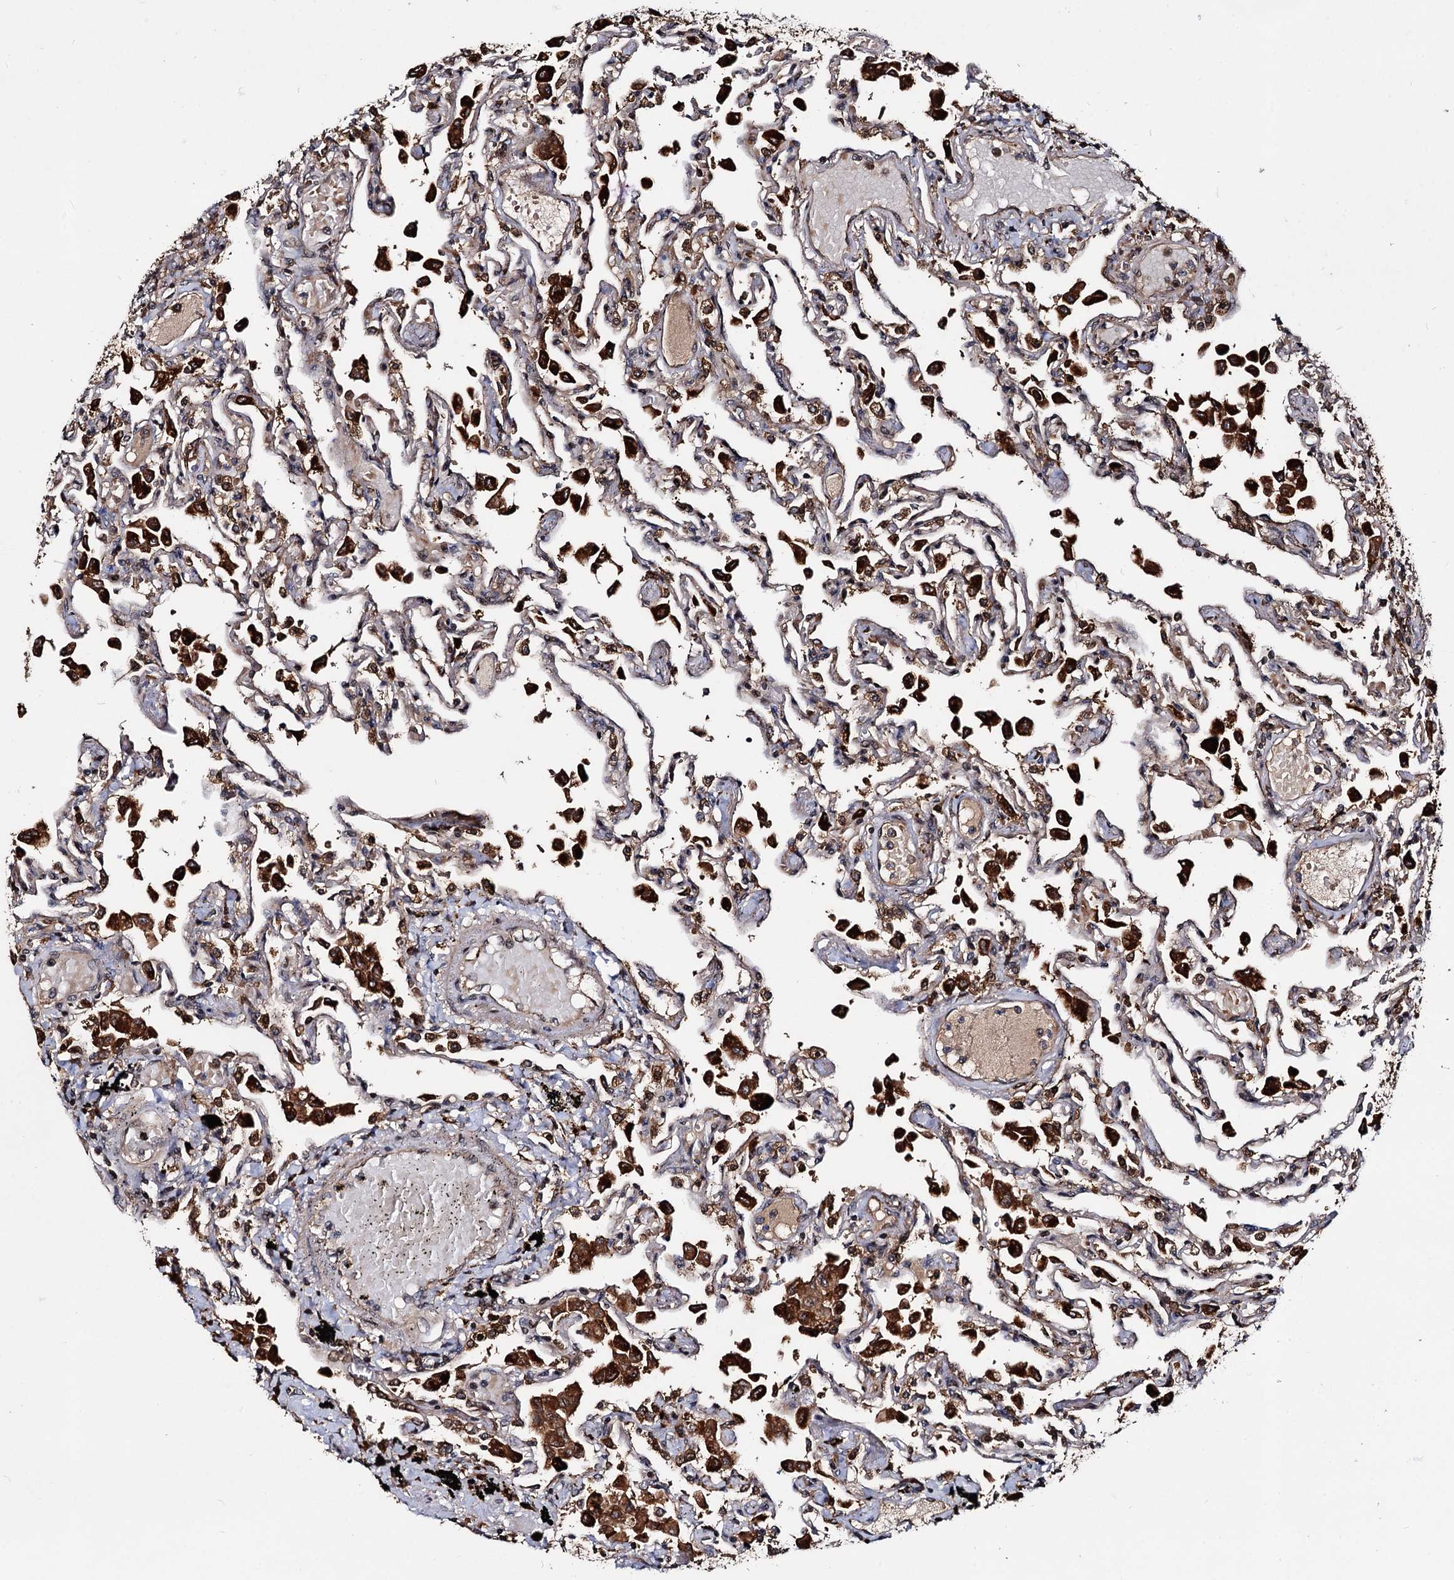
{"staining": {"intensity": "weak", "quantity": ">75%", "location": "cytoplasmic/membranous"}, "tissue": "lung", "cell_type": "Alveolar cells", "image_type": "normal", "snomed": [{"axis": "morphology", "description": "Normal tissue, NOS"}, {"axis": "topography", "description": "Bronchus"}, {"axis": "topography", "description": "Lung"}], "caption": "An image of lung stained for a protein demonstrates weak cytoplasmic/membranous brown staining in alveolar cells.", "gene": "CEP192", "patient": {"sex": "female", "age": 49}}